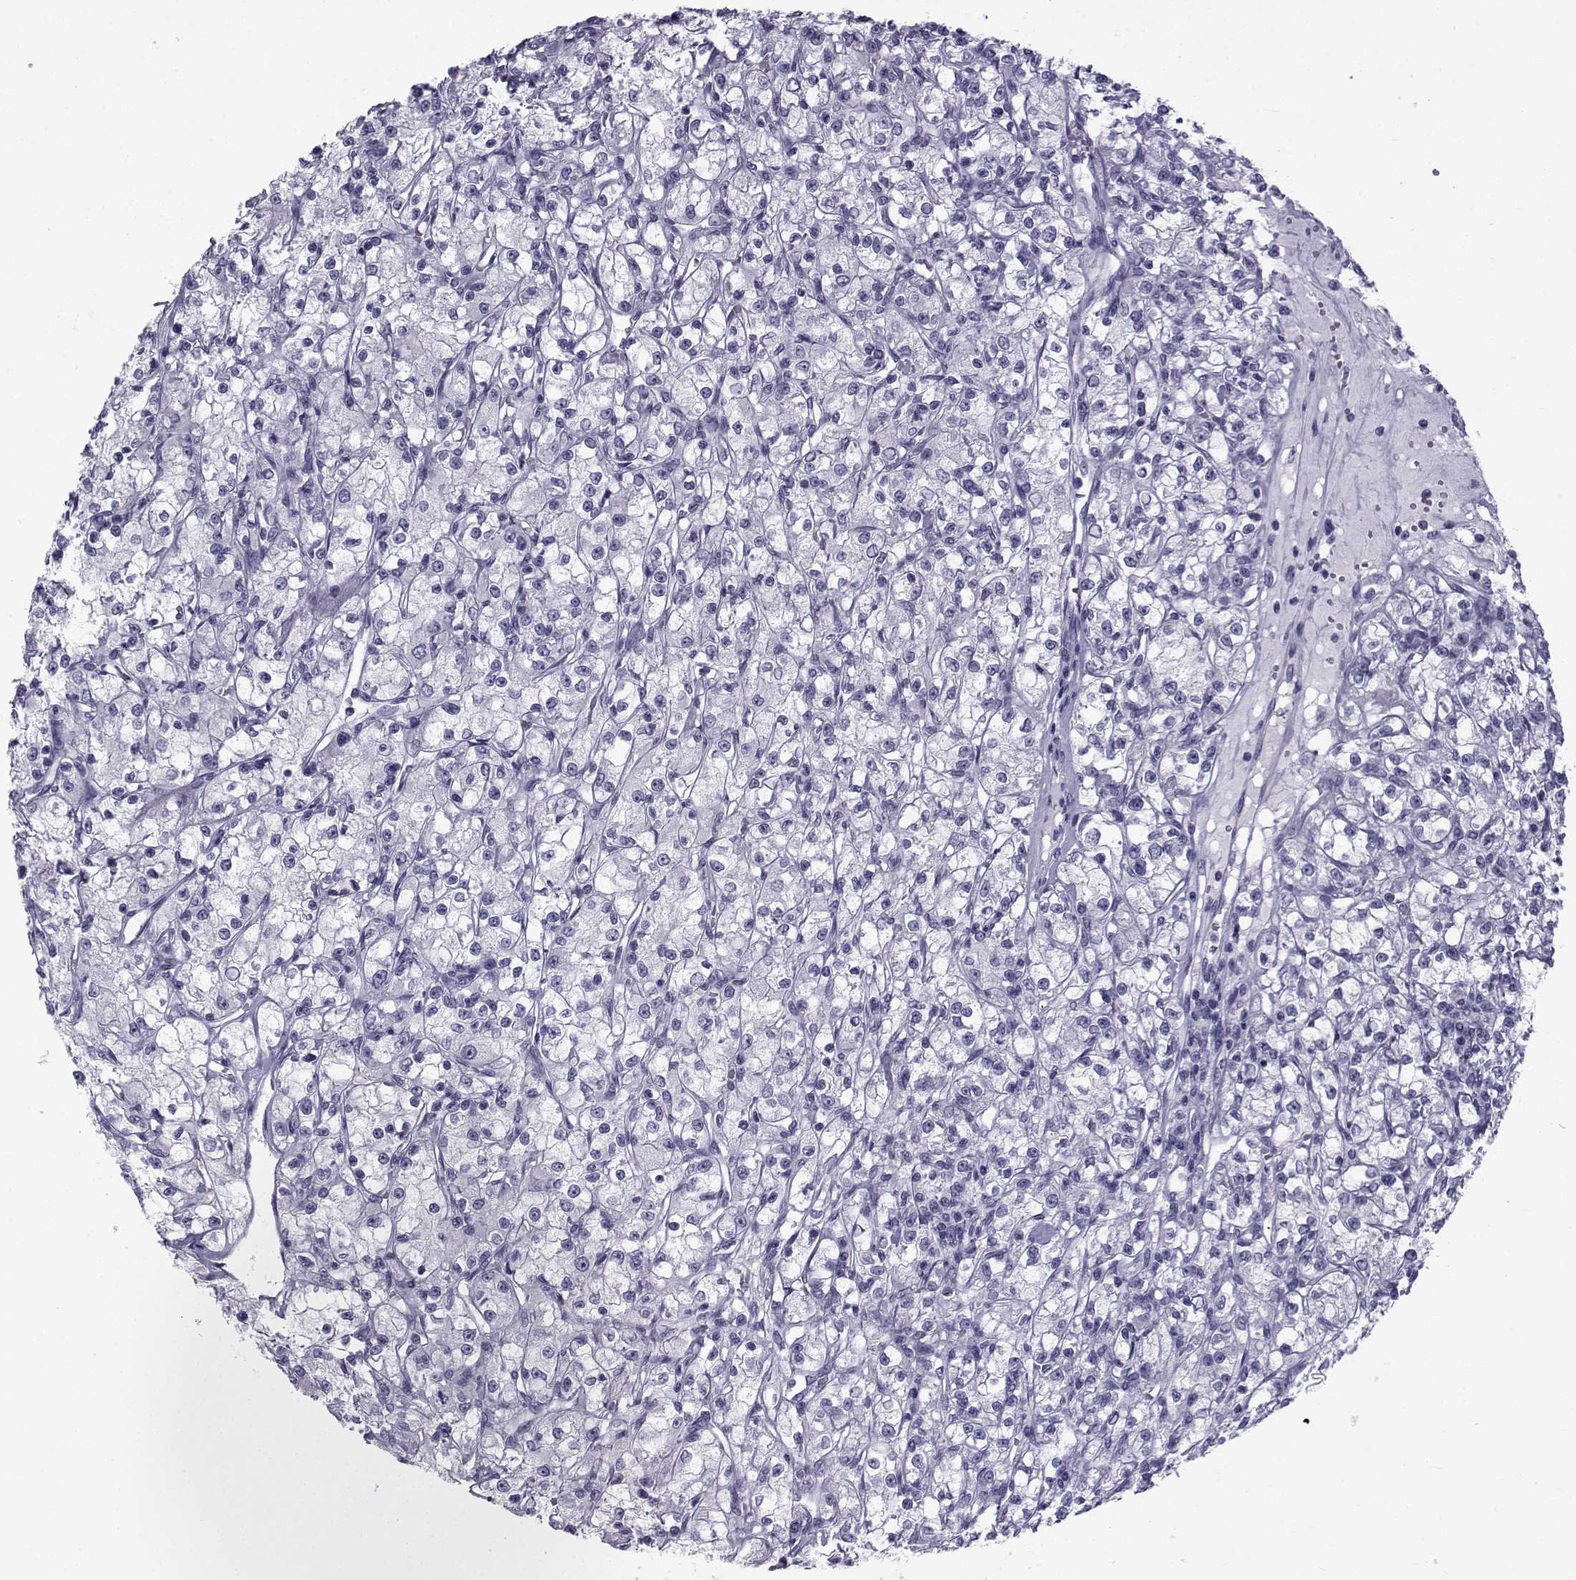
{"staining": {"intensity": "negative", "quantity": "none", "location": "none"}, "tissue": "renal cancer", "cell_type": "Tumor cells", "image_type": "cancer", "snomed": [{"axis": "morphology", "description": "Adenocarcinoma, NOS"}, {"axis": "topography", "description": "Kidney"}], "caption": "A high-resolution micrograph shows immunohistochemistry staining of renal adenocarcinoma, which shows no significant expression in tumor cells.", "gene": "SPANXD", "patient": {"sex": "female", "age": 59}}